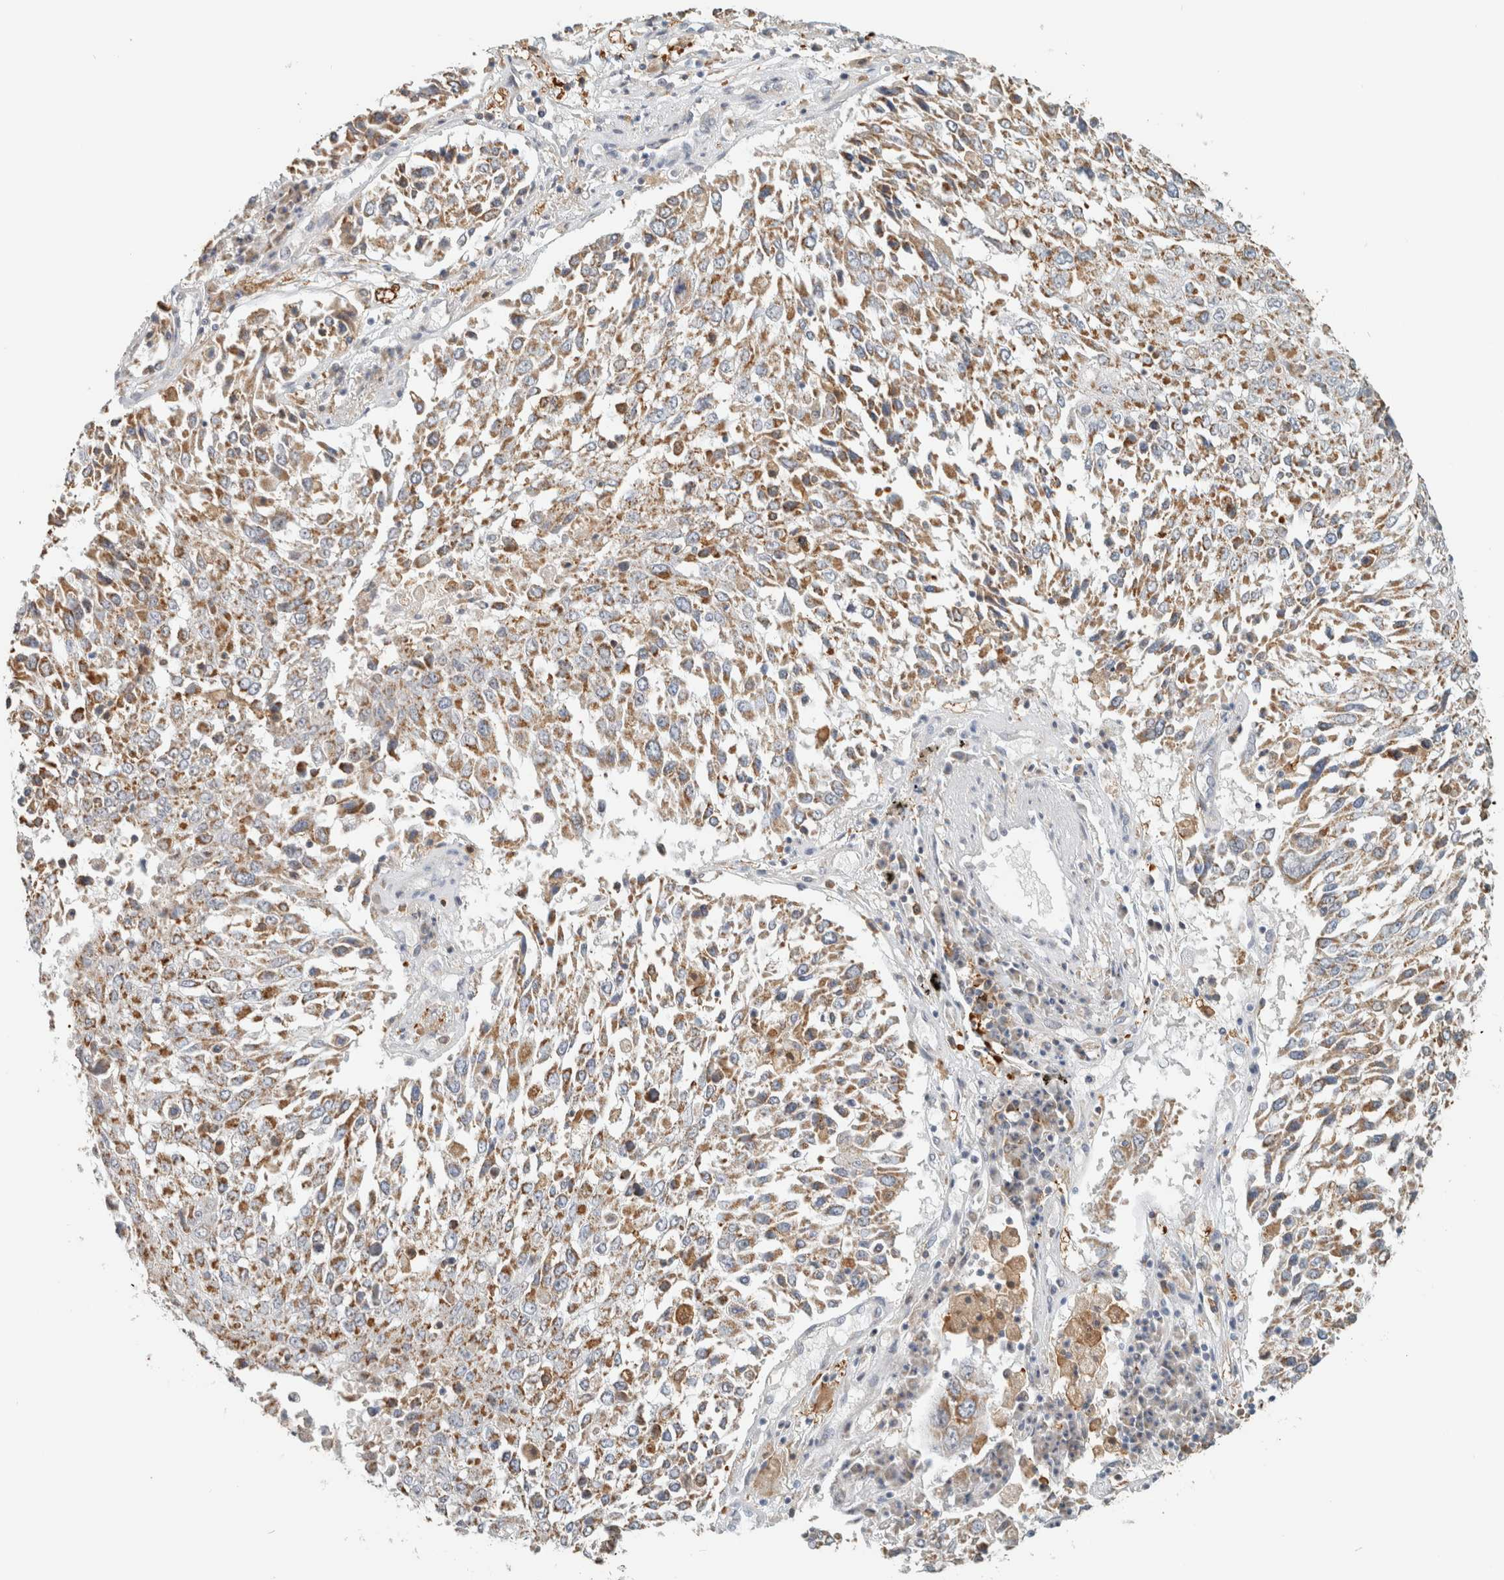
{"staining": {"intensity": "weak", "quantity": ">75%", "location": "cytoplasmic/membranous"}, "tissue": "lung cancer", "cell_type": "Tumor cells", "image_type": "cancer", "snomed": [{"axis": "morphology", "description": "Squamous cell carcinoma, NOS"}, {"axis": "topography", "description": "Lung"}], "caption": "Lung cancer stained with a protein marker reveals weak staining in tumor cells.", "gene": "CAPG", "patient": {"sex": "male", "age": 65}}